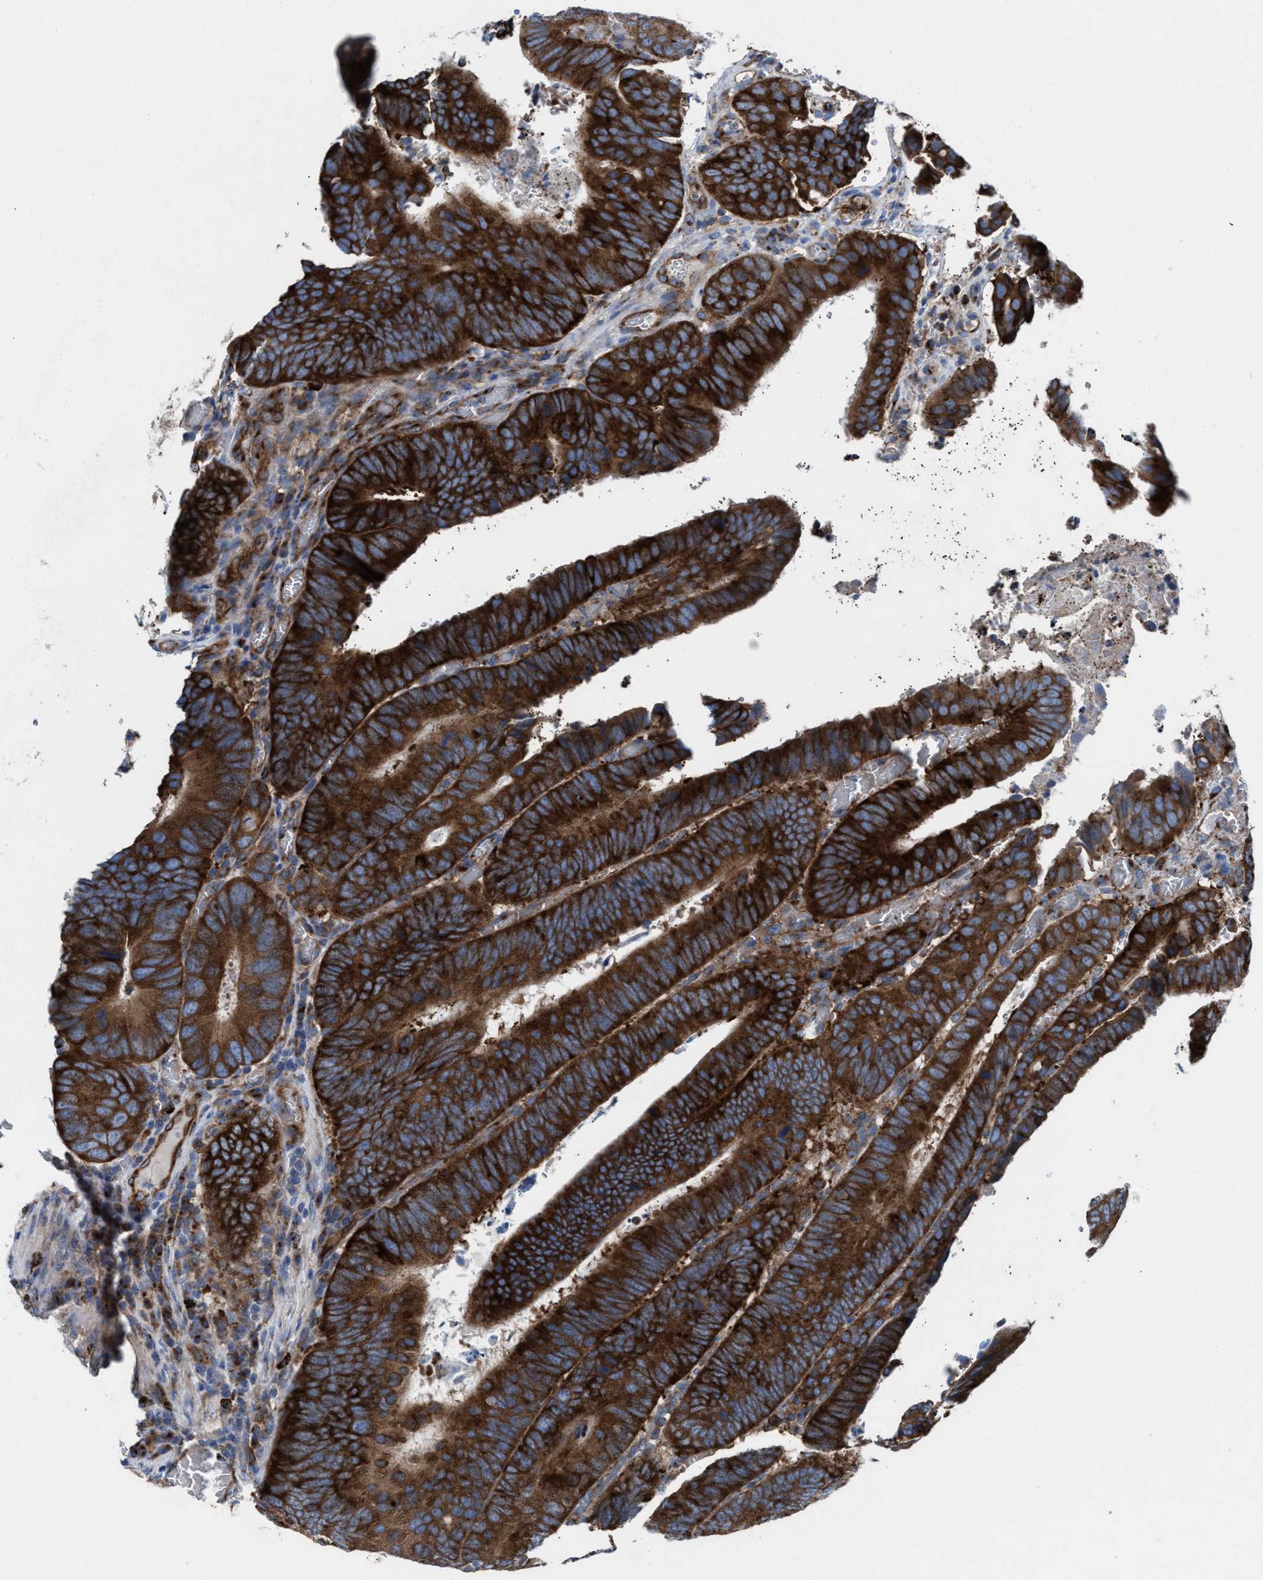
{"staining": {"intensity": "strong", "quantity": ">75%", "location": "cytoplasmic/membranous"}, "tissue": "colorectal cancer", "cell_type": "Tumor cells", "image_type": "cancer", "snomed": [{"axis": "morphology", "description": "Inflammation, NOS"}, {"axis": "morphology", "description": "Adenocarcinoma, NOS"}, {"axis": "topography", "description": "Colon"}], "caption": "Protein staining by immunohistochemistry exhibits strong cytoplasmic/membranous staining in approximately >75% of tumor cells in colorectal cancer (adenocarcinoma).", "gene": "NYAP1", "patient": {"sex": "male", "age": 72}}